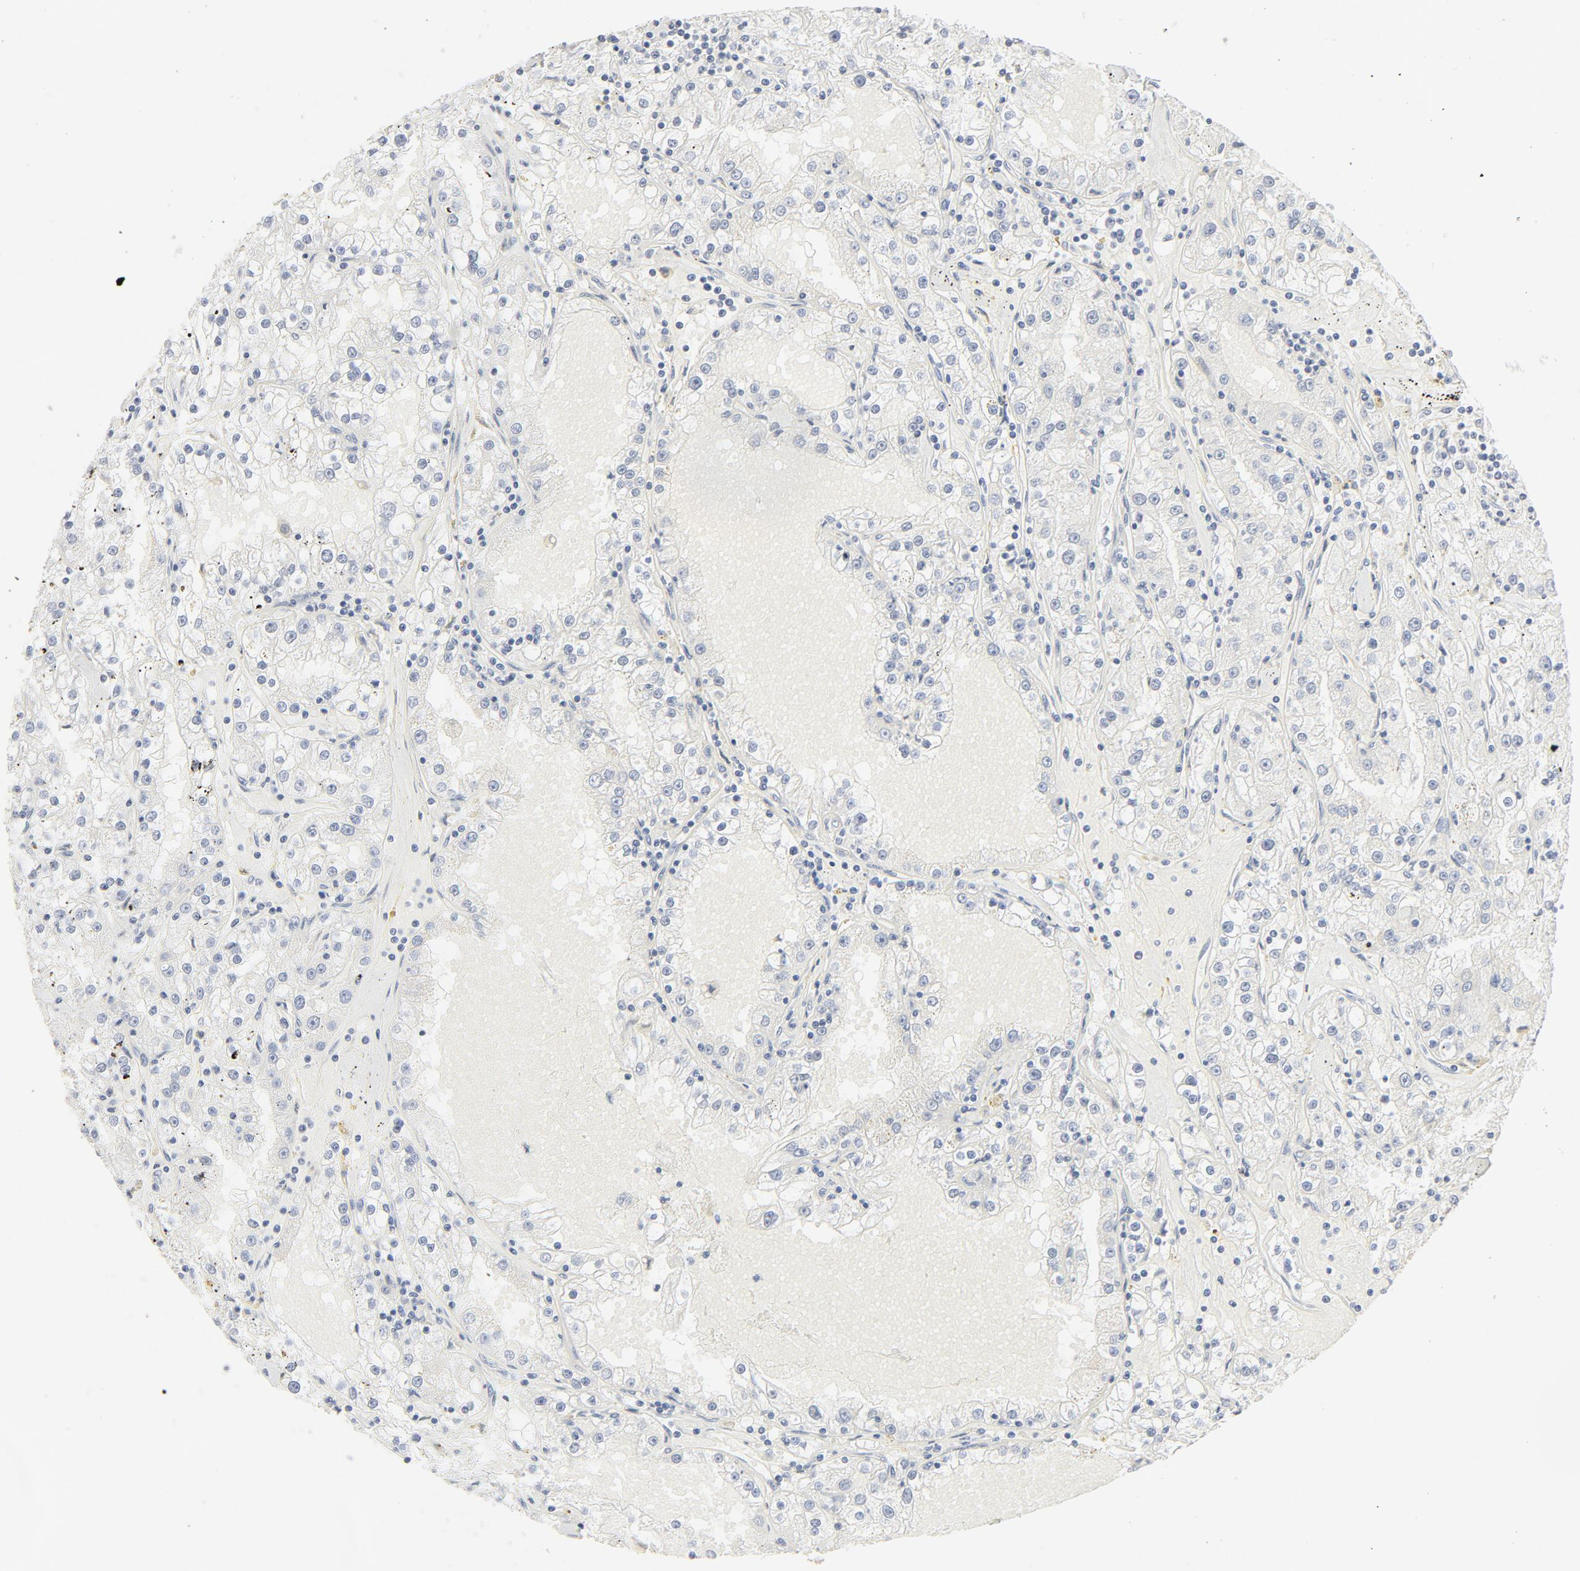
{"staining": {"intensity": "negative", "quantity": "none", "location": "none"}, "tissue": "renal cancer", "cell_type": "Tumor cells", "image_type": "cancer", "snomed": [{"axis": "morphology", "description": "Adenocarcinoma, NOS"}, {"axis": "topography", "description": "Kidney"}], "caption": "A micrograph of renal cancer stained for a protein exhibits no brown staining in tumor cells.", "gene": "RABEP1", "patient": {"sex": "male", "age": 56}}